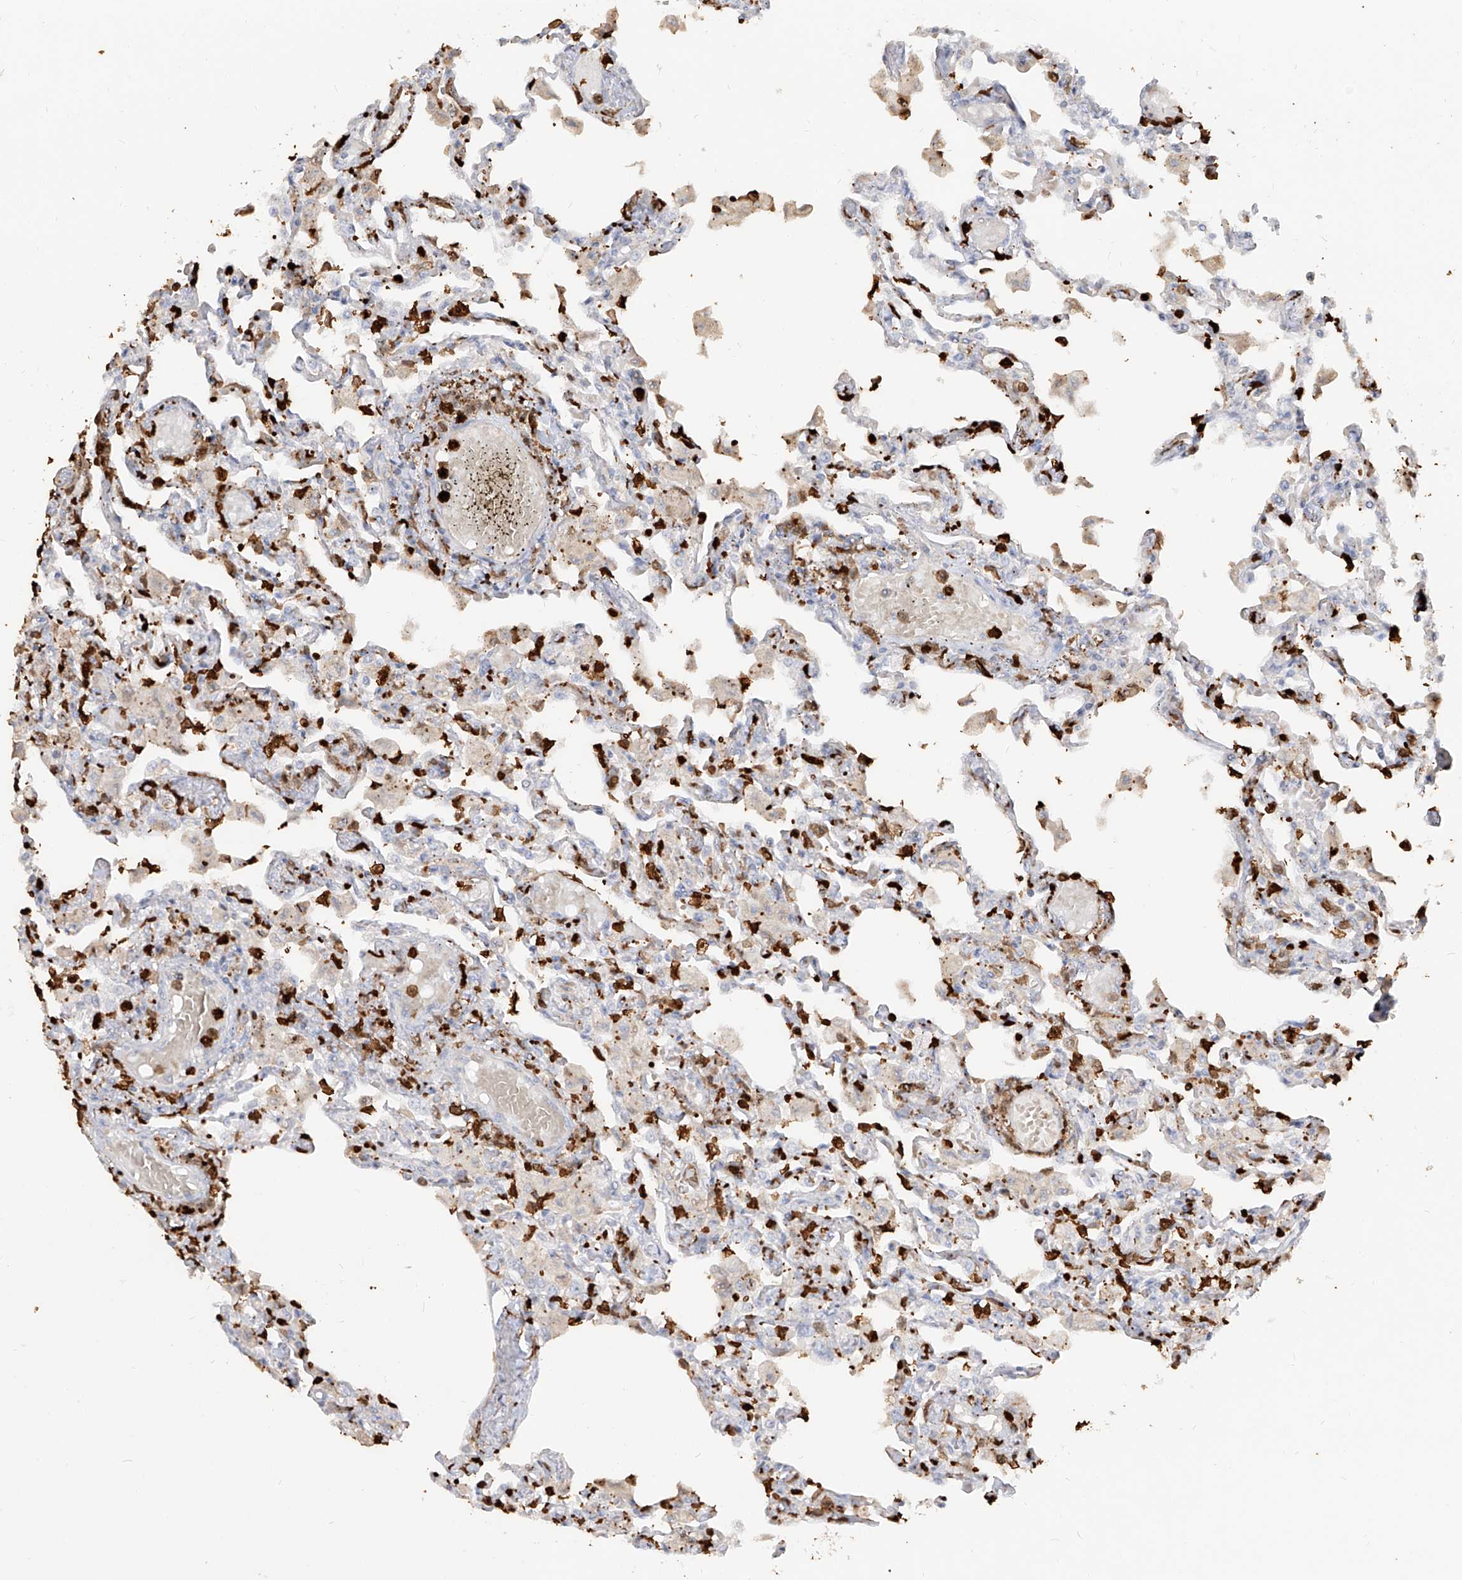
{"staining": {"intensity": "strong", "quantity": "<25%", "location": "cytoplasmic/membranous"}, "tissue": "lung", "cell_type": "Alveolar cells", "image_type": "normal", "snomed": [{"axis": "morphology", "description": "Normal tissue, NOS"}, {"axis": "topography", "description": "Bronchus"}, {"axis": "topography", "description": "Lung"}], "caption": "An immunohistochemistry image of unremarkable tissue is shown. Protein staining in brown shows strong cytoplasmic/membranous positivity in lung within alveolar cells. (DAB = brown stain, brightfield microscopy at high magnification).", "gene": "ZNF227", "patient": {"sex": "female", "age": 49}}